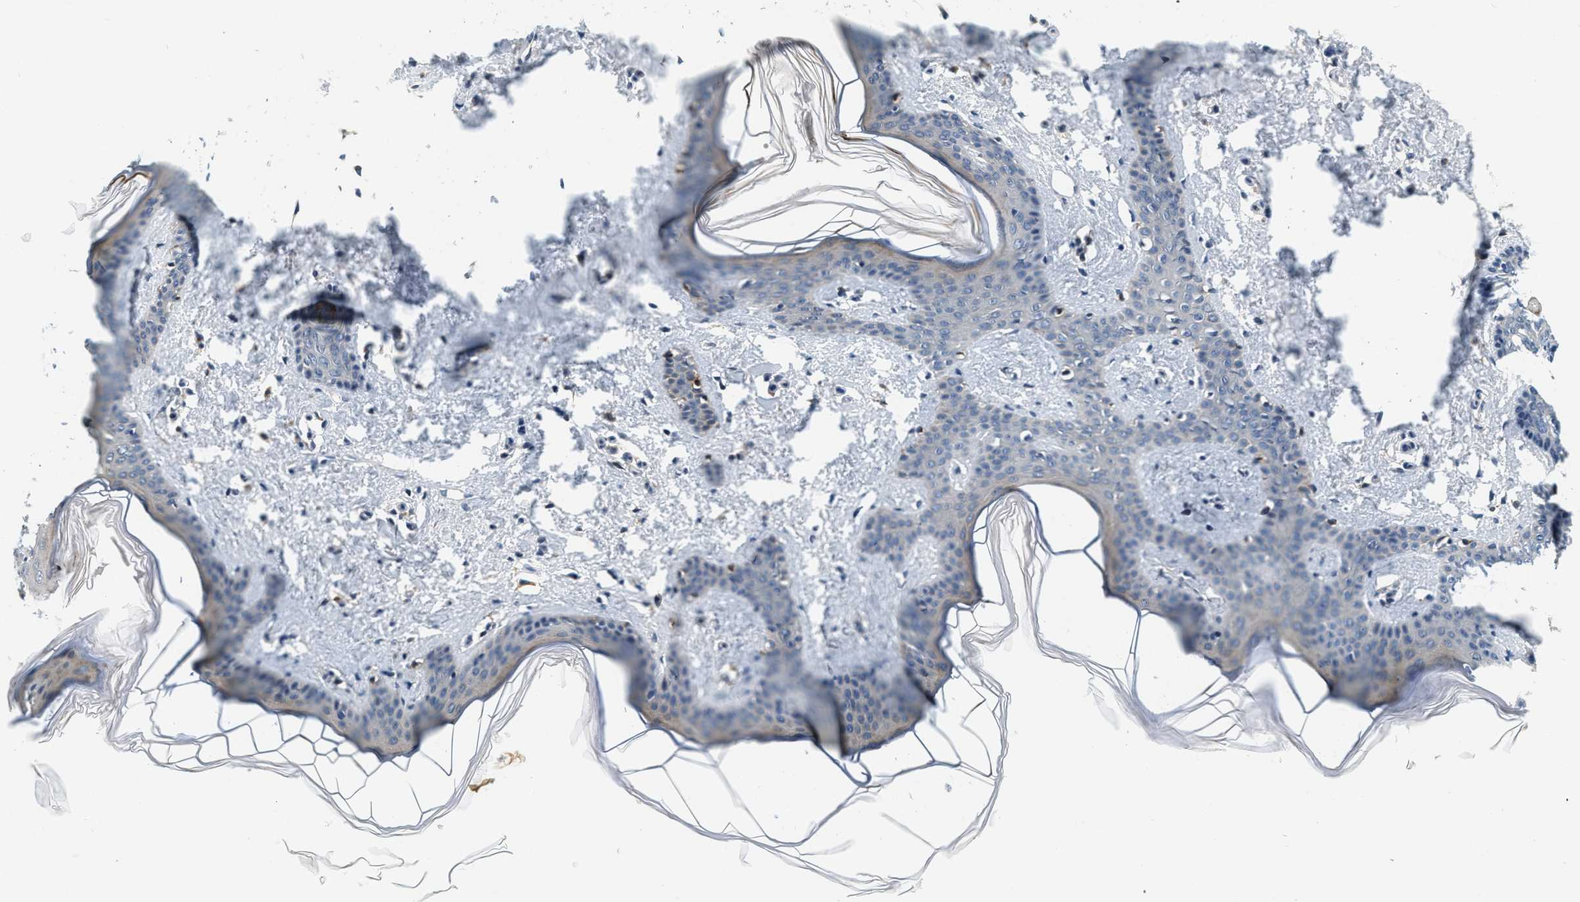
{"staining": {"intensity": "negative", "quantity": "none", "location": "none"}, "tissue": "skin", "cell_type": "Fibroblasts", "image_type": "normal", "snomed": [{"axis": "morphology", "description": "Normal tissue, NOS"}, {"axis": "topography", "description": "Skin"}], "caption": "Immunohistochemistry (IHC) of benign human skin shows no staining in fibroblasts. (Immunohistochemistry (IHC), brightfield microscopy, high magnification).", "gene": "YAE1", "patient": {"sex": "female", "age": 17}}